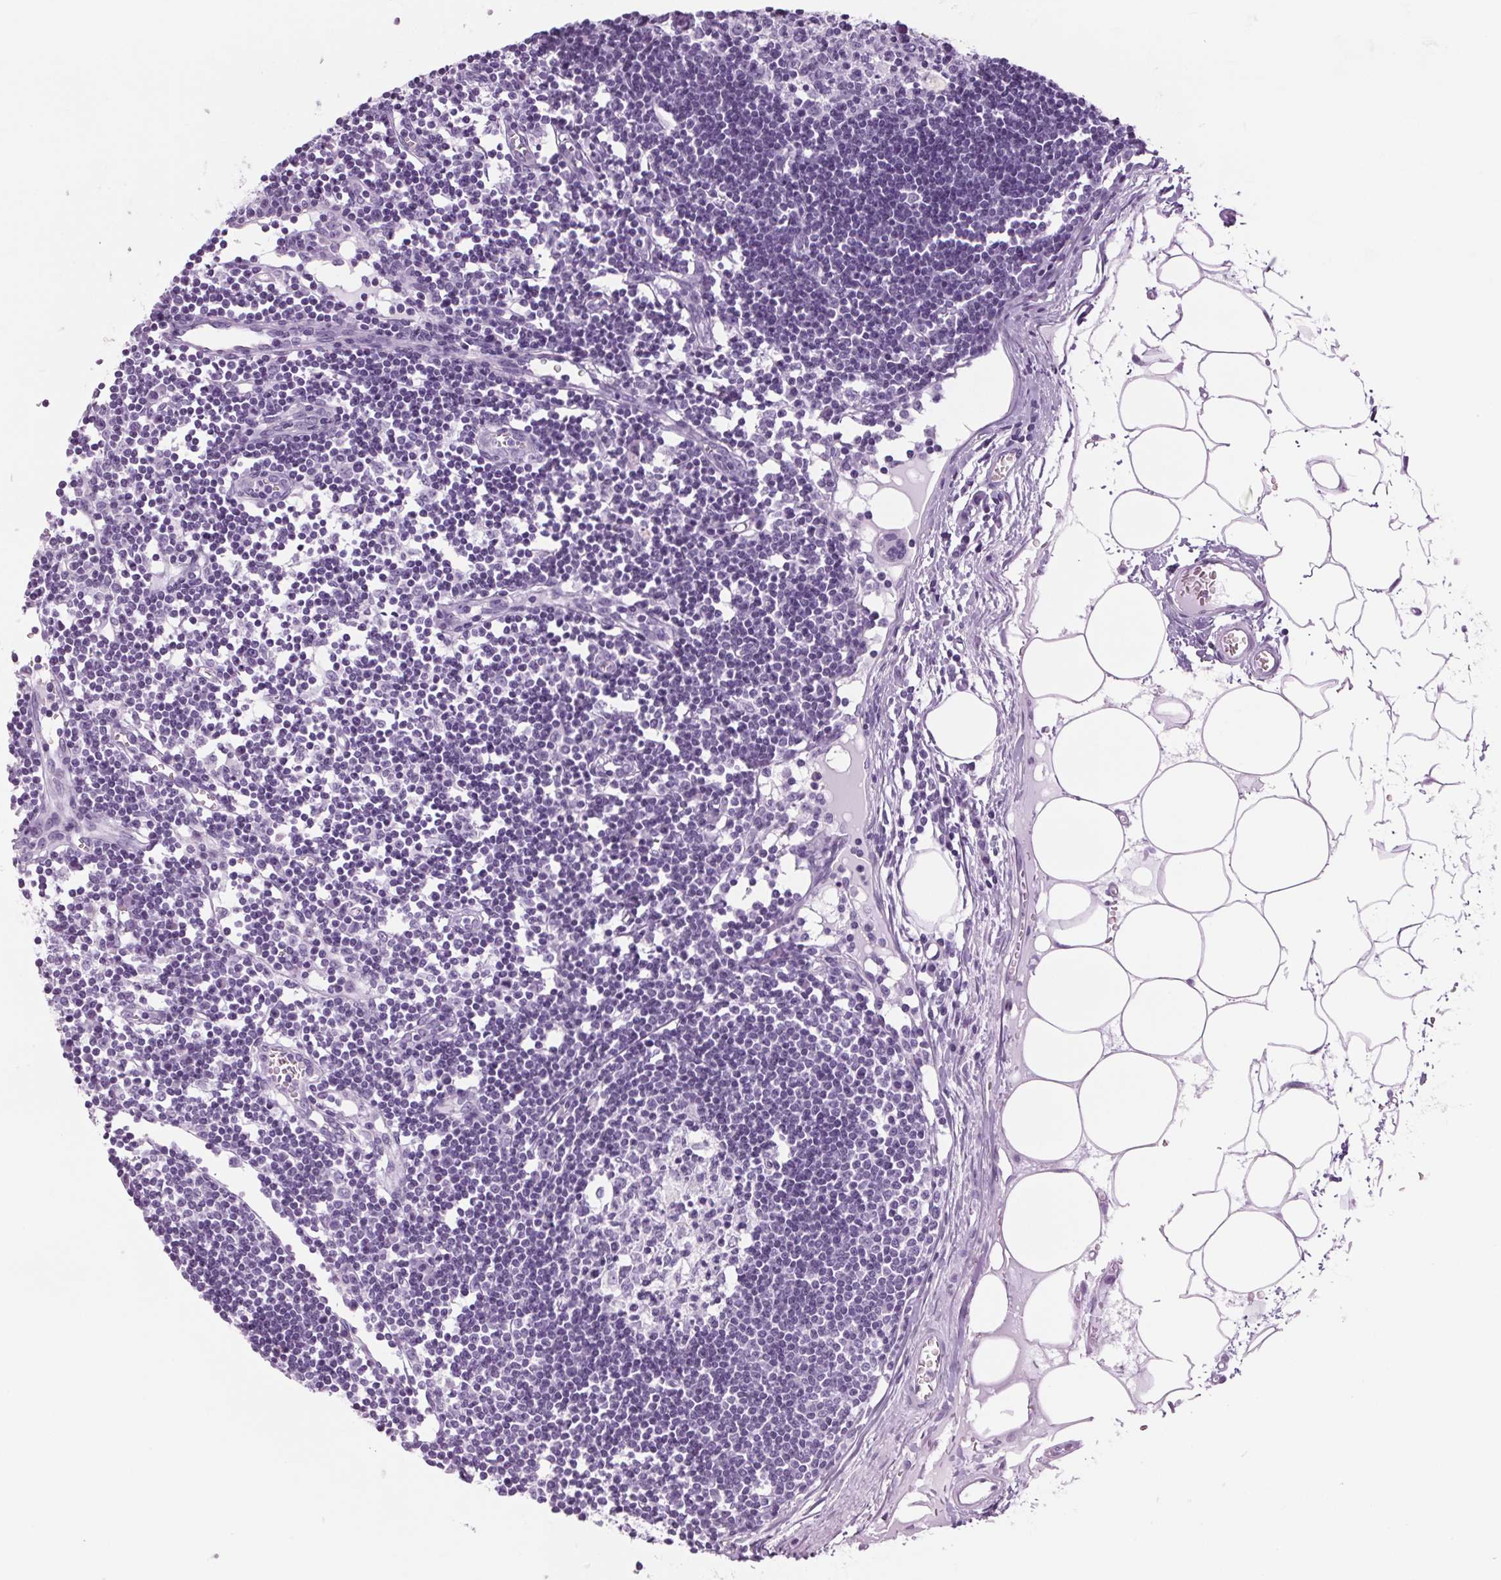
{"staining": {"intensity": "negative", "quantity": "none", "location": "none"}, "tissue": "lymph node", "cell_type": "Germinal center cells", "image_type": "normal", "snomed": [{"axis": "morphology", "description": "Normal tissue, NOS"}, {"axis": "topography", "description": "Lymph node"}], "caption": "IHC image of unremarkable lymph node stained for a protein (brown), which exhibits no positivity in germinal center cells.", "gene": "PPP1R1A", "patient": {"sex": "female", "age": 65}}